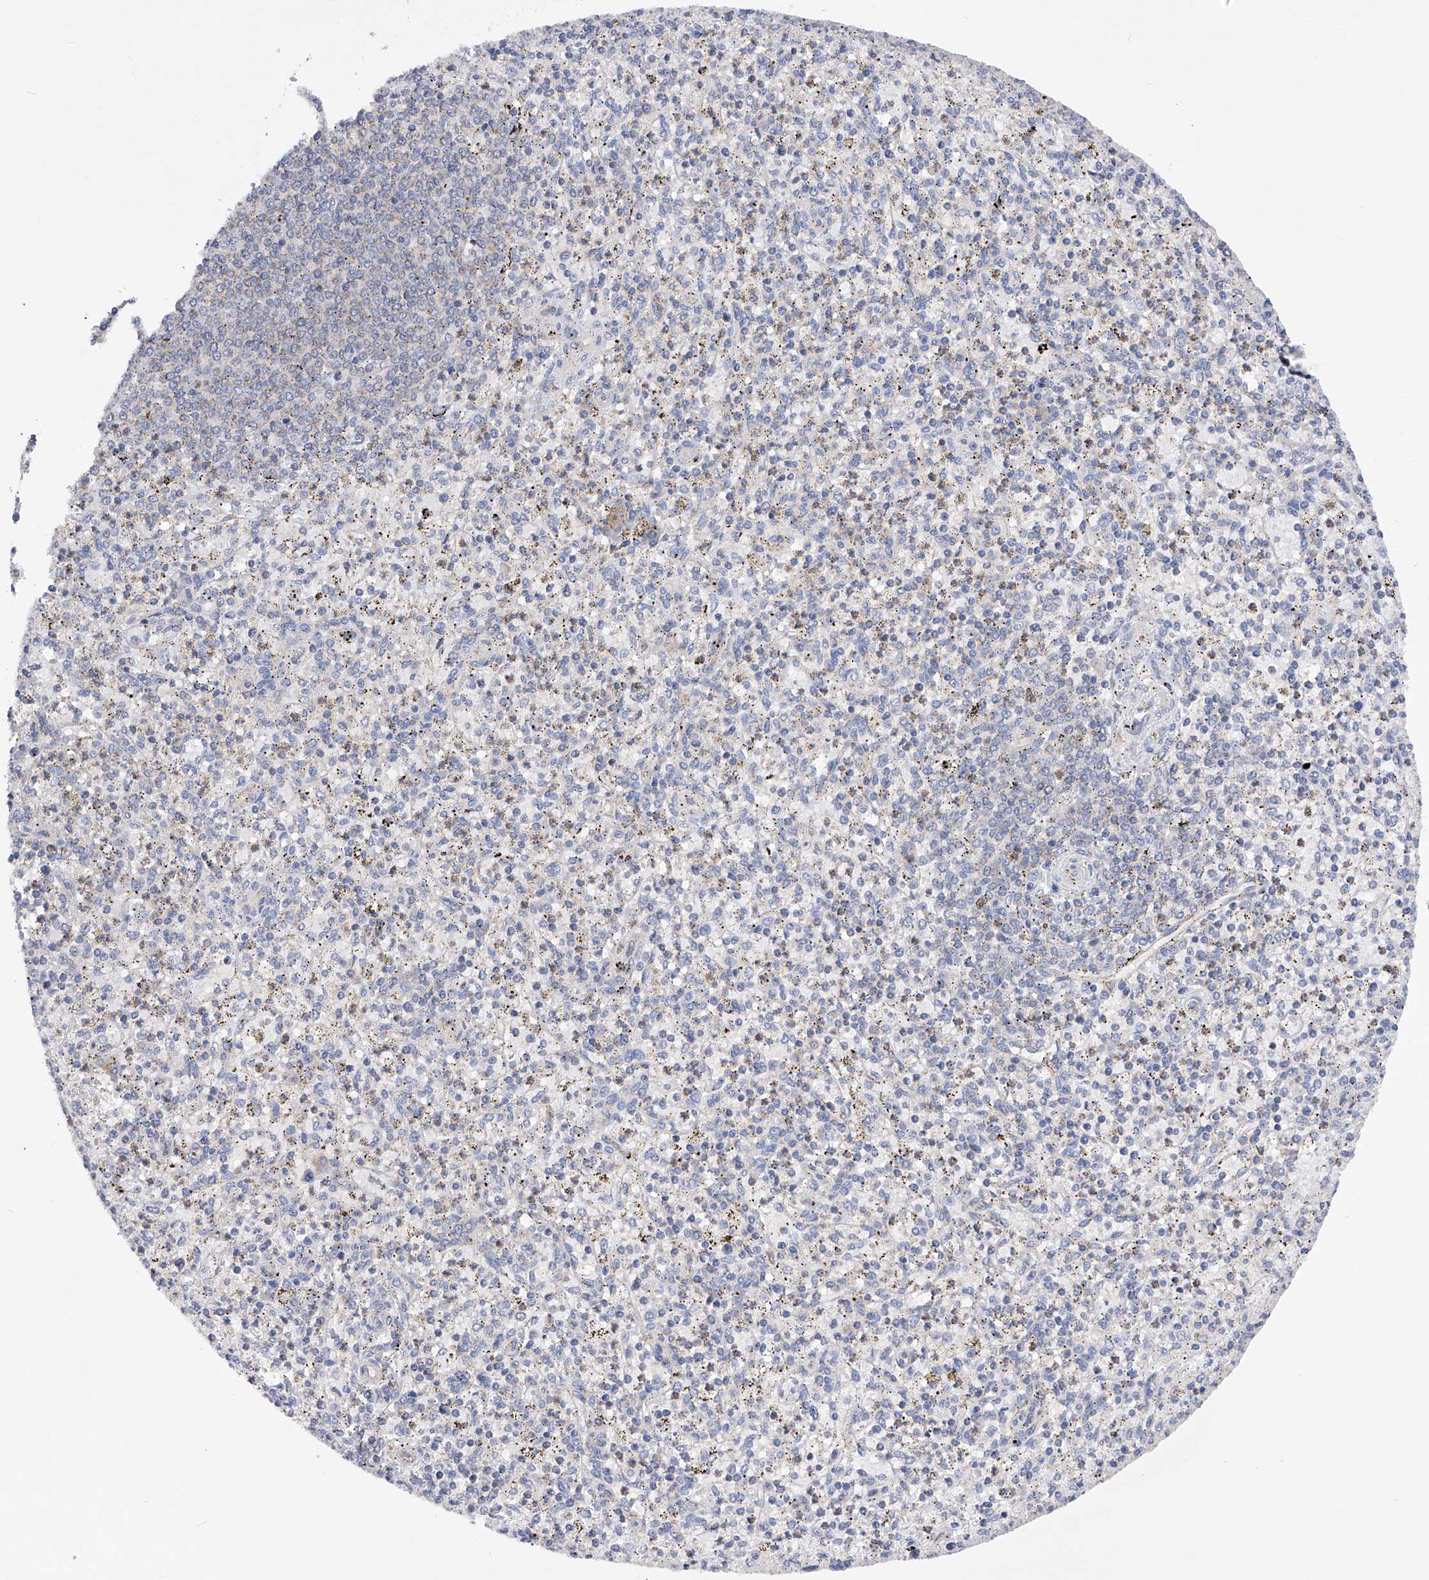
{"staining": {"intensity": "negative", "quantity": "none", "location": "none"}, "tissue": "spleen", "cell_type": "Cells in red pulp", "image_type": "normal", "snomed": [{"axis": "morphology", "description": "Normal tissue, NOS"}, {"axis": "topography", "description": "Spleen"}], "caption": "Photomicrograph shows no protein staining in cells in red pulp of normal spleen.", "gene": "MLYCD", "patient": {"sex": "male", "age": 72}}